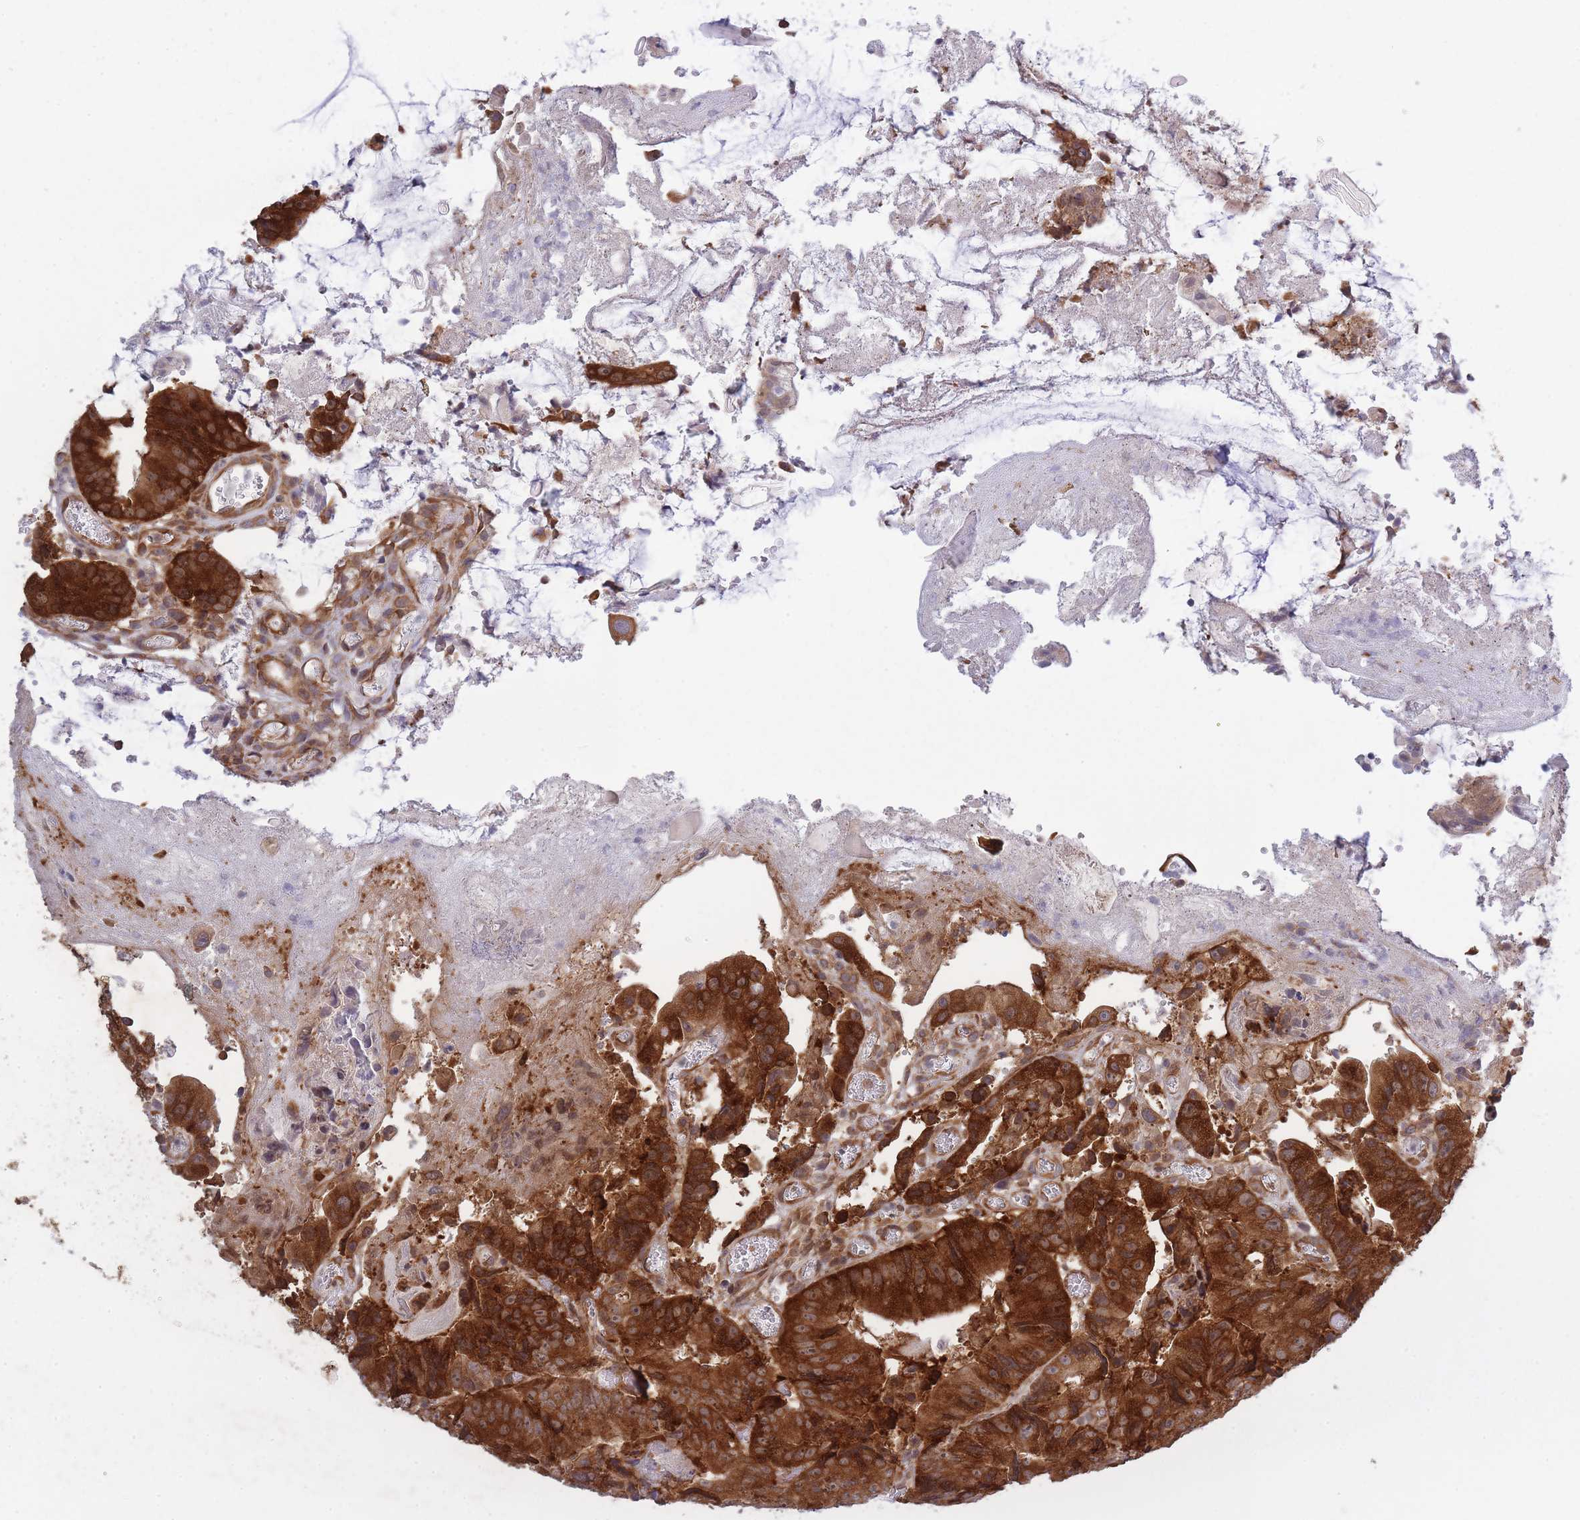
{"staining": {"intensity": "strong", "quantity": ">75%", "location": "cytoplasmic/membranous"}, "tissue": "colorectal cancer", "cell_type": "Tumor cells", "image_type": "cancer", "snomed": [{"axis": "morphology", "description": "Adenocarcinoma, NOS"}, {"axis": "topography", "description": "Colon"}], "caption": "Immunohistochemistry histopathology image of human adenocarcinoma (colorectal) stained for a protein (brown), which demonstrates high levels of strong cytoplasmic/membranous expression in about >75% of tumor cells.", "gene": "CCDC124", "patient": {"sex": "female", "age": 86}}